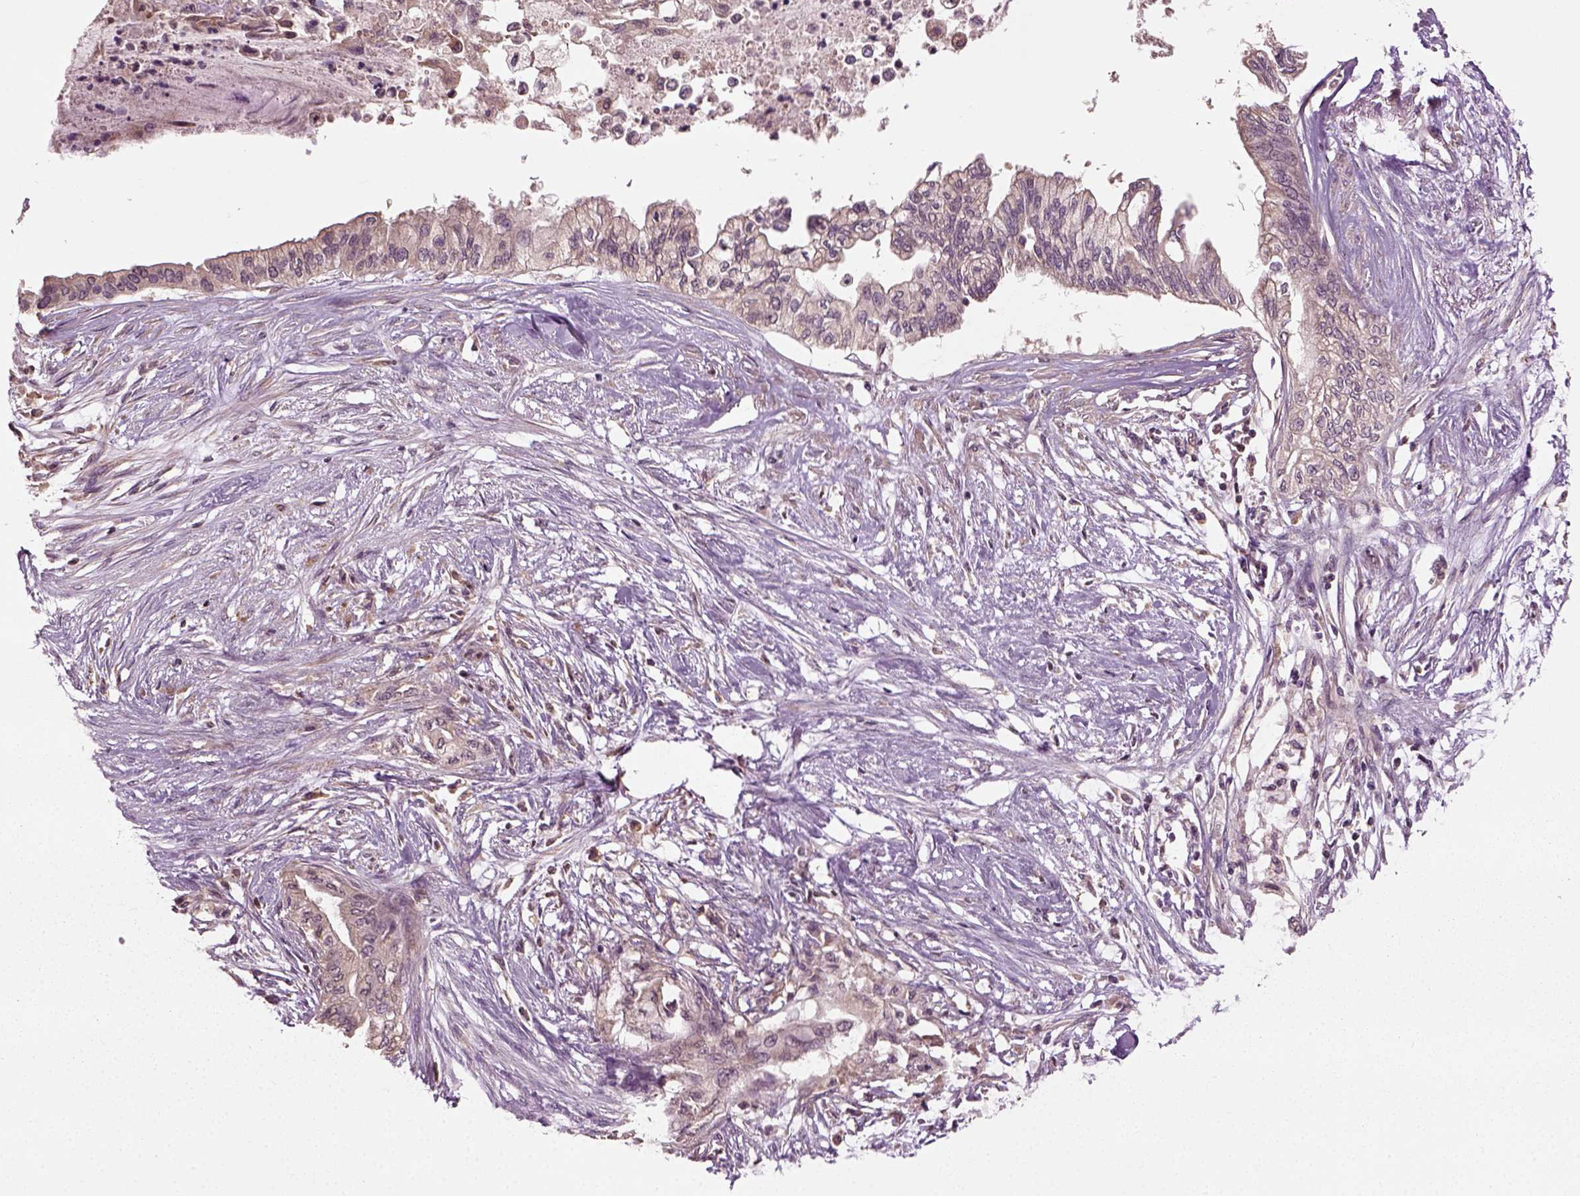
{"staining": {"intensity": "negative", "quantity": "none", "location": "none"}, "tissue": "pancreatic cancer", "cell_type": "Tumor cells", "image_type": "cancer", "snomed": [{"axis": "morphology", "description": "Normal tissue, NOS"}, {"axis": "morphology", "description": "Adenocarcinoma, NOS"}, {"axis": "topography", "description": "Pancreas"}, {"axis": "topography", "description": "Duodenum"}], "caption": "An IHC micrograph of adenocarcinoma (pancreatic) is shown. There is no staining in tumor cells of adenocarcinoma (pancreatic).", "gene": "ERV3-1", "patient": {"sex": "female", "age": 60}}